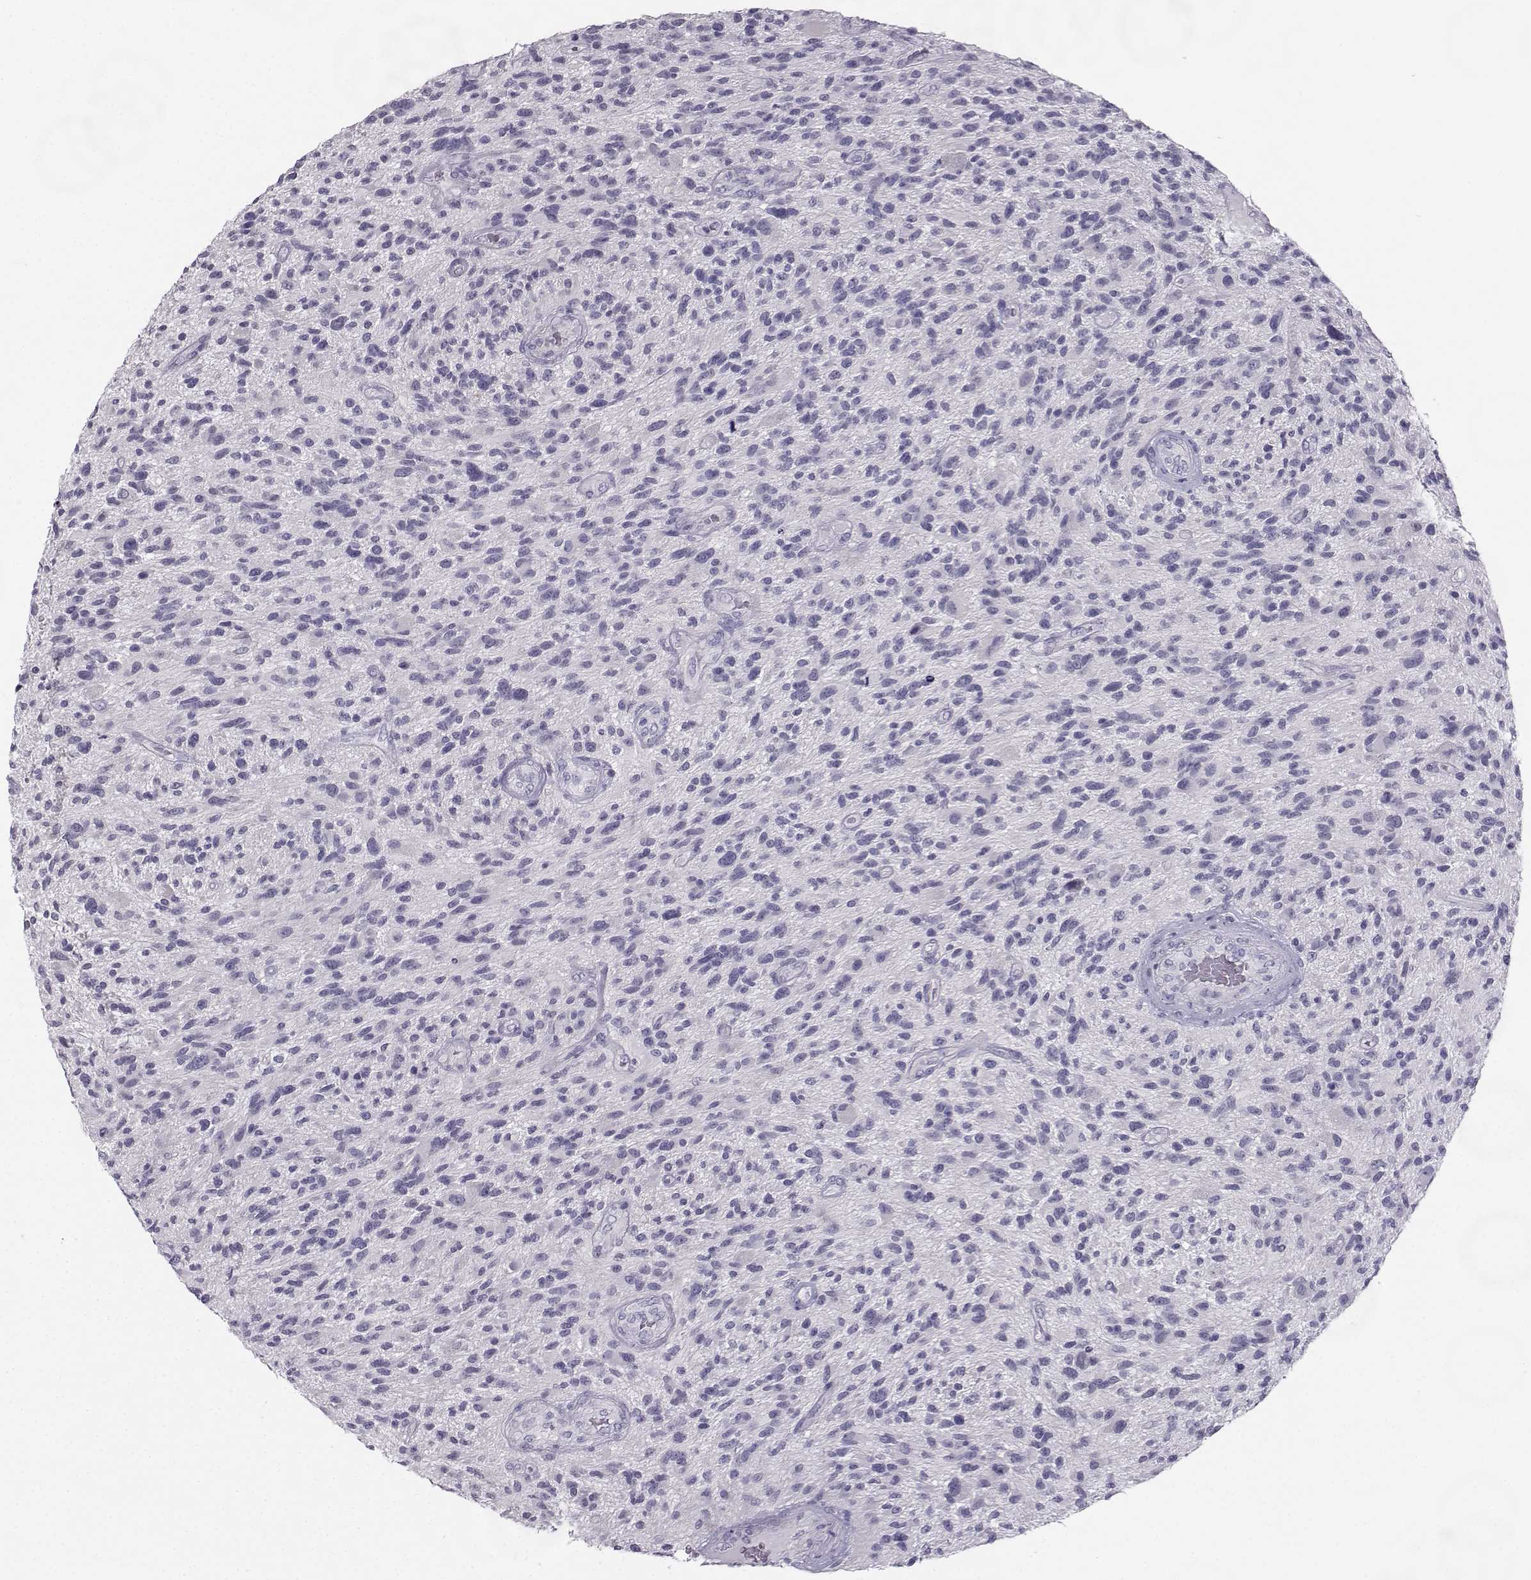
{"staining": {"intensity": "negative", "quantity": "none", "location": "none"}, "tissue": "glioma", "cell_type": "Tumor cells", "image_type": "cancer", "snomed": [{"axis": "morphology", "description": "Glioma, malignant, High grade"}, {"axis": "topography", "description": "Brain"}], "caption": "Malignant glioma (high-grade) stained for a protein using immunohistochemistry shows no positivity tumor cells.", "gene": "SYCE1", "patient": {"sex": "male", "age": 47}}